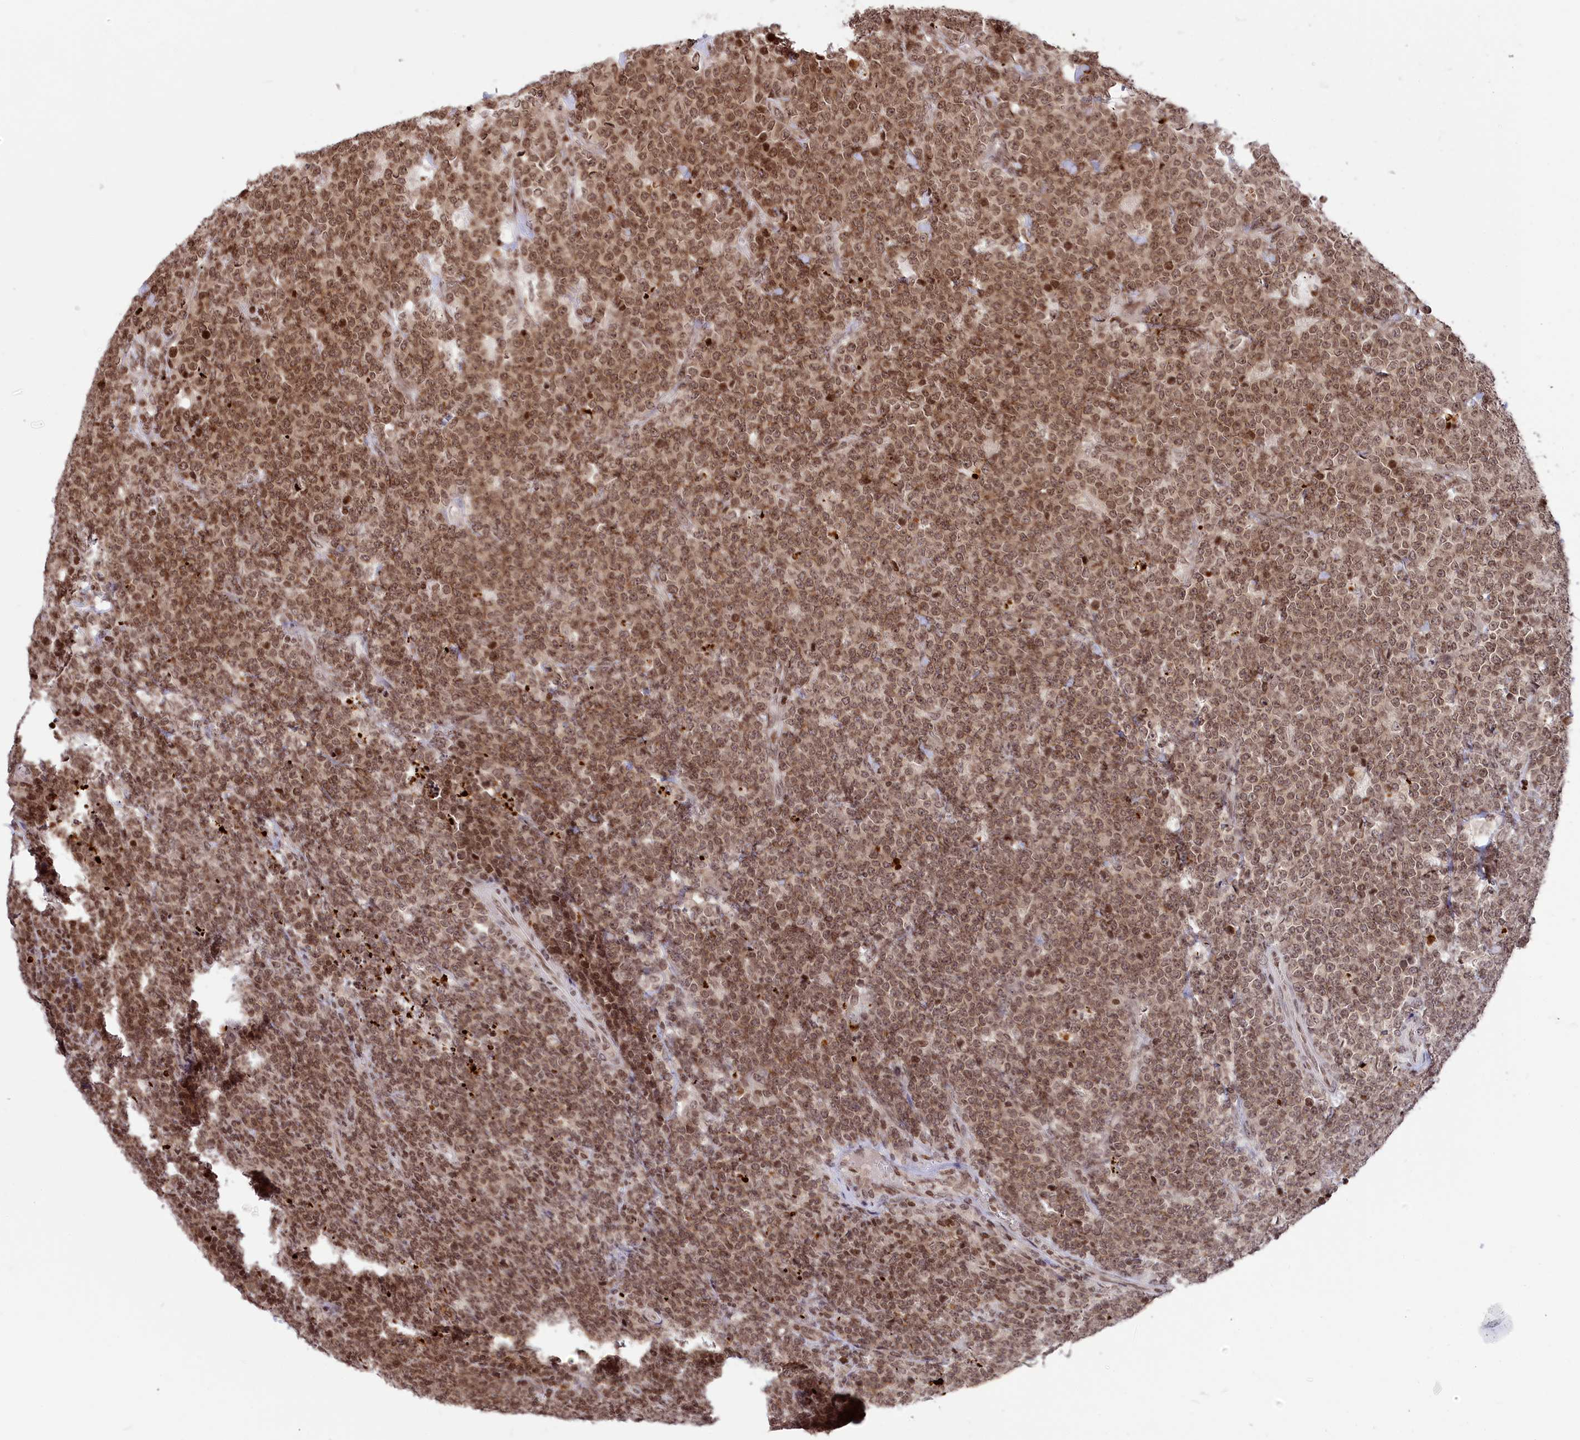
{"staining": {"intensity": "moderate", "quantity": ">75%", "location": "nuclear"}, "tissue": "lymphoma", "cell_type": "Tumor cells", "image_type": "cancer", "snomed": [{"axis": "morphology", "description": "Malignant lymphoma, non-Hodgkin's type, High grade"}, {"axis": "topography", "description": "Small intestine"}], "caption": "Protein staining of malignant lymphoma, non-Hodgkin's type (high-grade) tissue displays moderate nuclear staining in approximately >75% of tumor cells.", "gene": "TET2", "patient": {"sex": "male", "age": 8}}